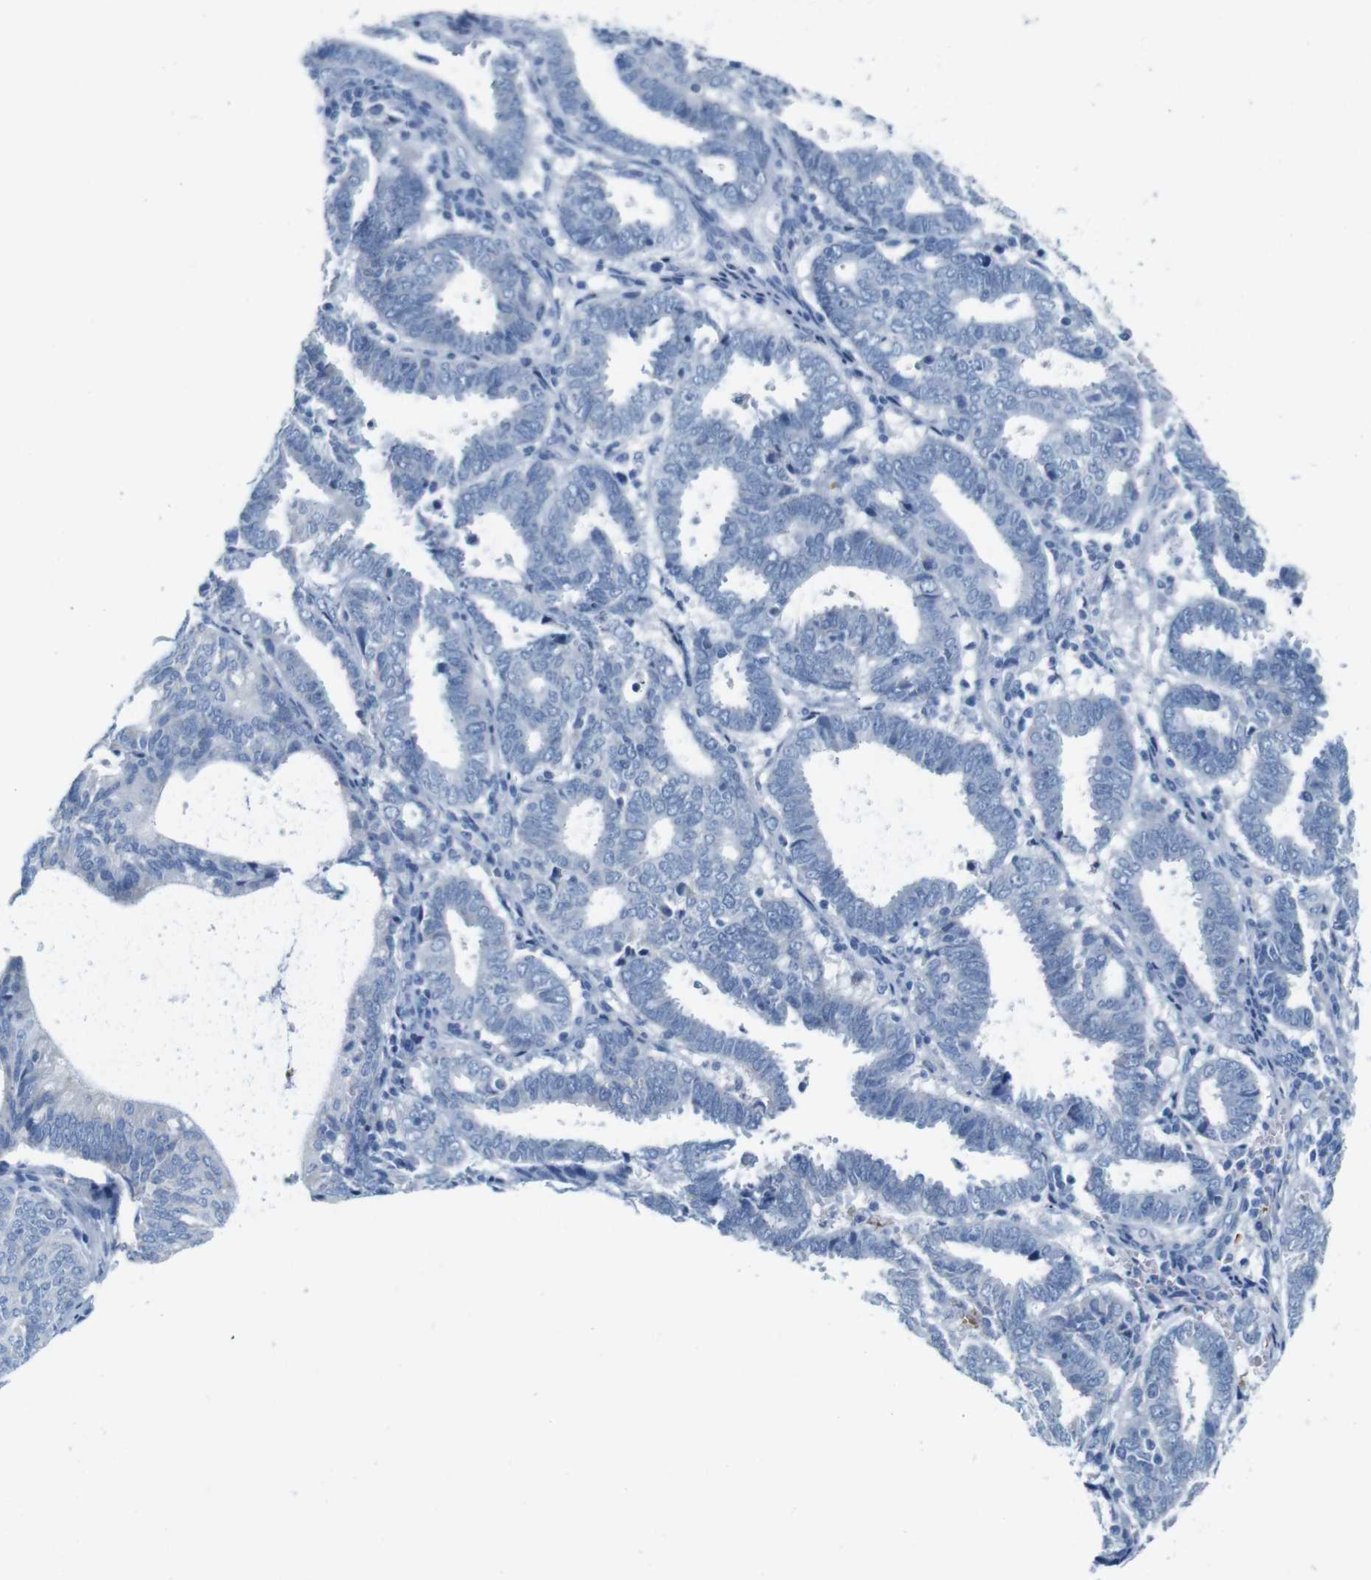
{"staining": {"intensity": "negative", "quantity": "none", "location": "none"}, "tissue": "endometrial cancer", "cell_type": "Tumor cells", "image_type": "cancer", "snomed": [{"axis": "morphology", "description": "Adenocarcinoma, NOS"}, {"axis": "topography", "description": "Uterus"}], "caption": "IHC micrograph of human endometrial adenocarcinoma stained for a protein (brown), which displays no expression in tumor cells.", "gene": "IGSF8", "patient": {"sex": "female", "age": 83}}